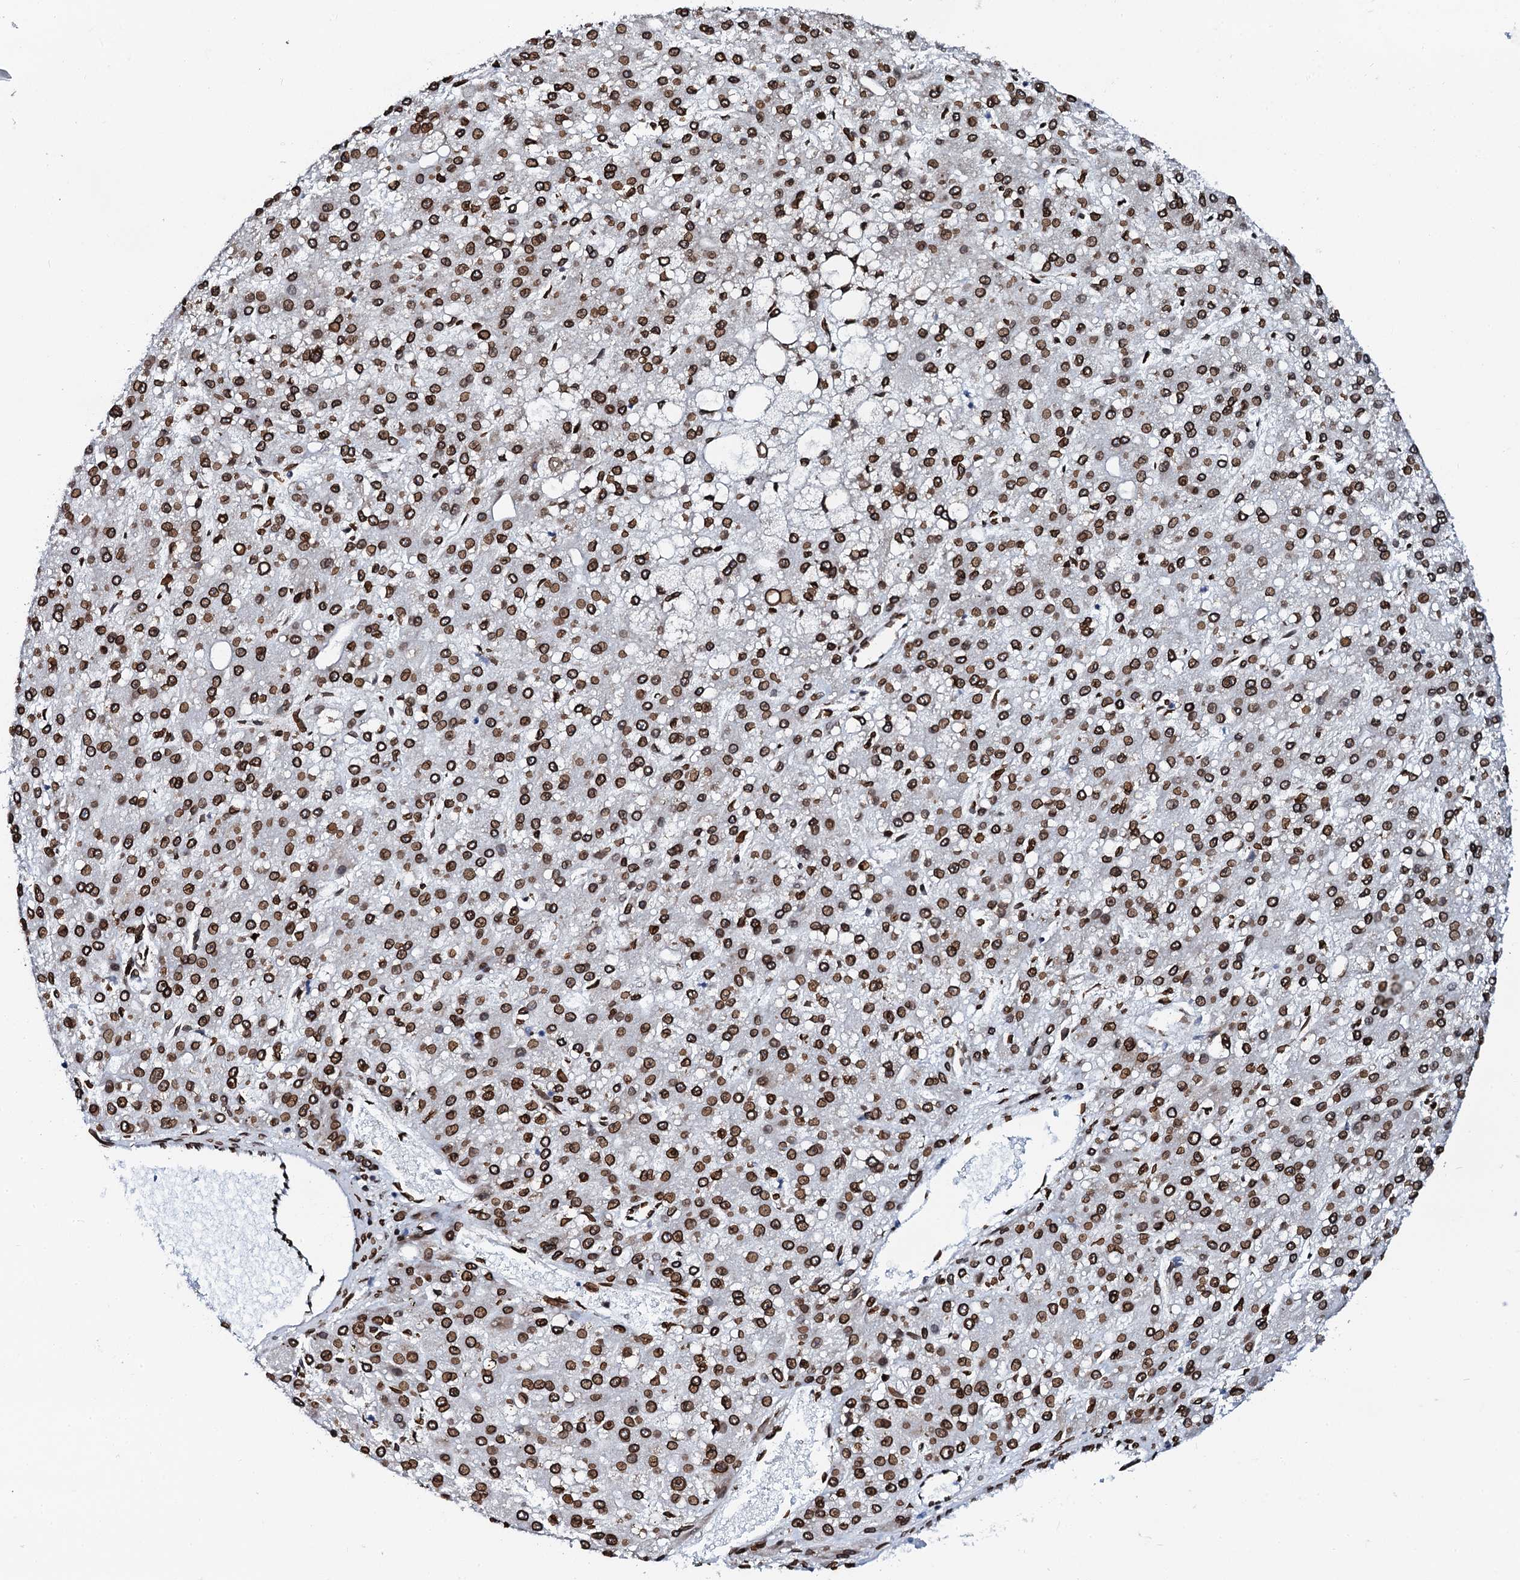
{"staining": {"intensity": "strong", "quantity": ">75%", "location": "nuclear"}, "tissue": "liver cancer", "cell_type": "Tumor cells", "image_type": "cancer", "snomed": [{"axis": "morphology", "description": "Carcinoma, Hepatocellular, NOS"}, {"axis": "topography", "description": "Liver"}], "caption": "Liver cancer (hepatocellular carcinoma) stained with a brown dye demonstrates strong nuclear positive staining in approximately >75% of tumor cells.", "gene": "KATNAL2", "patient": {"sex": "male", "age": 67}}